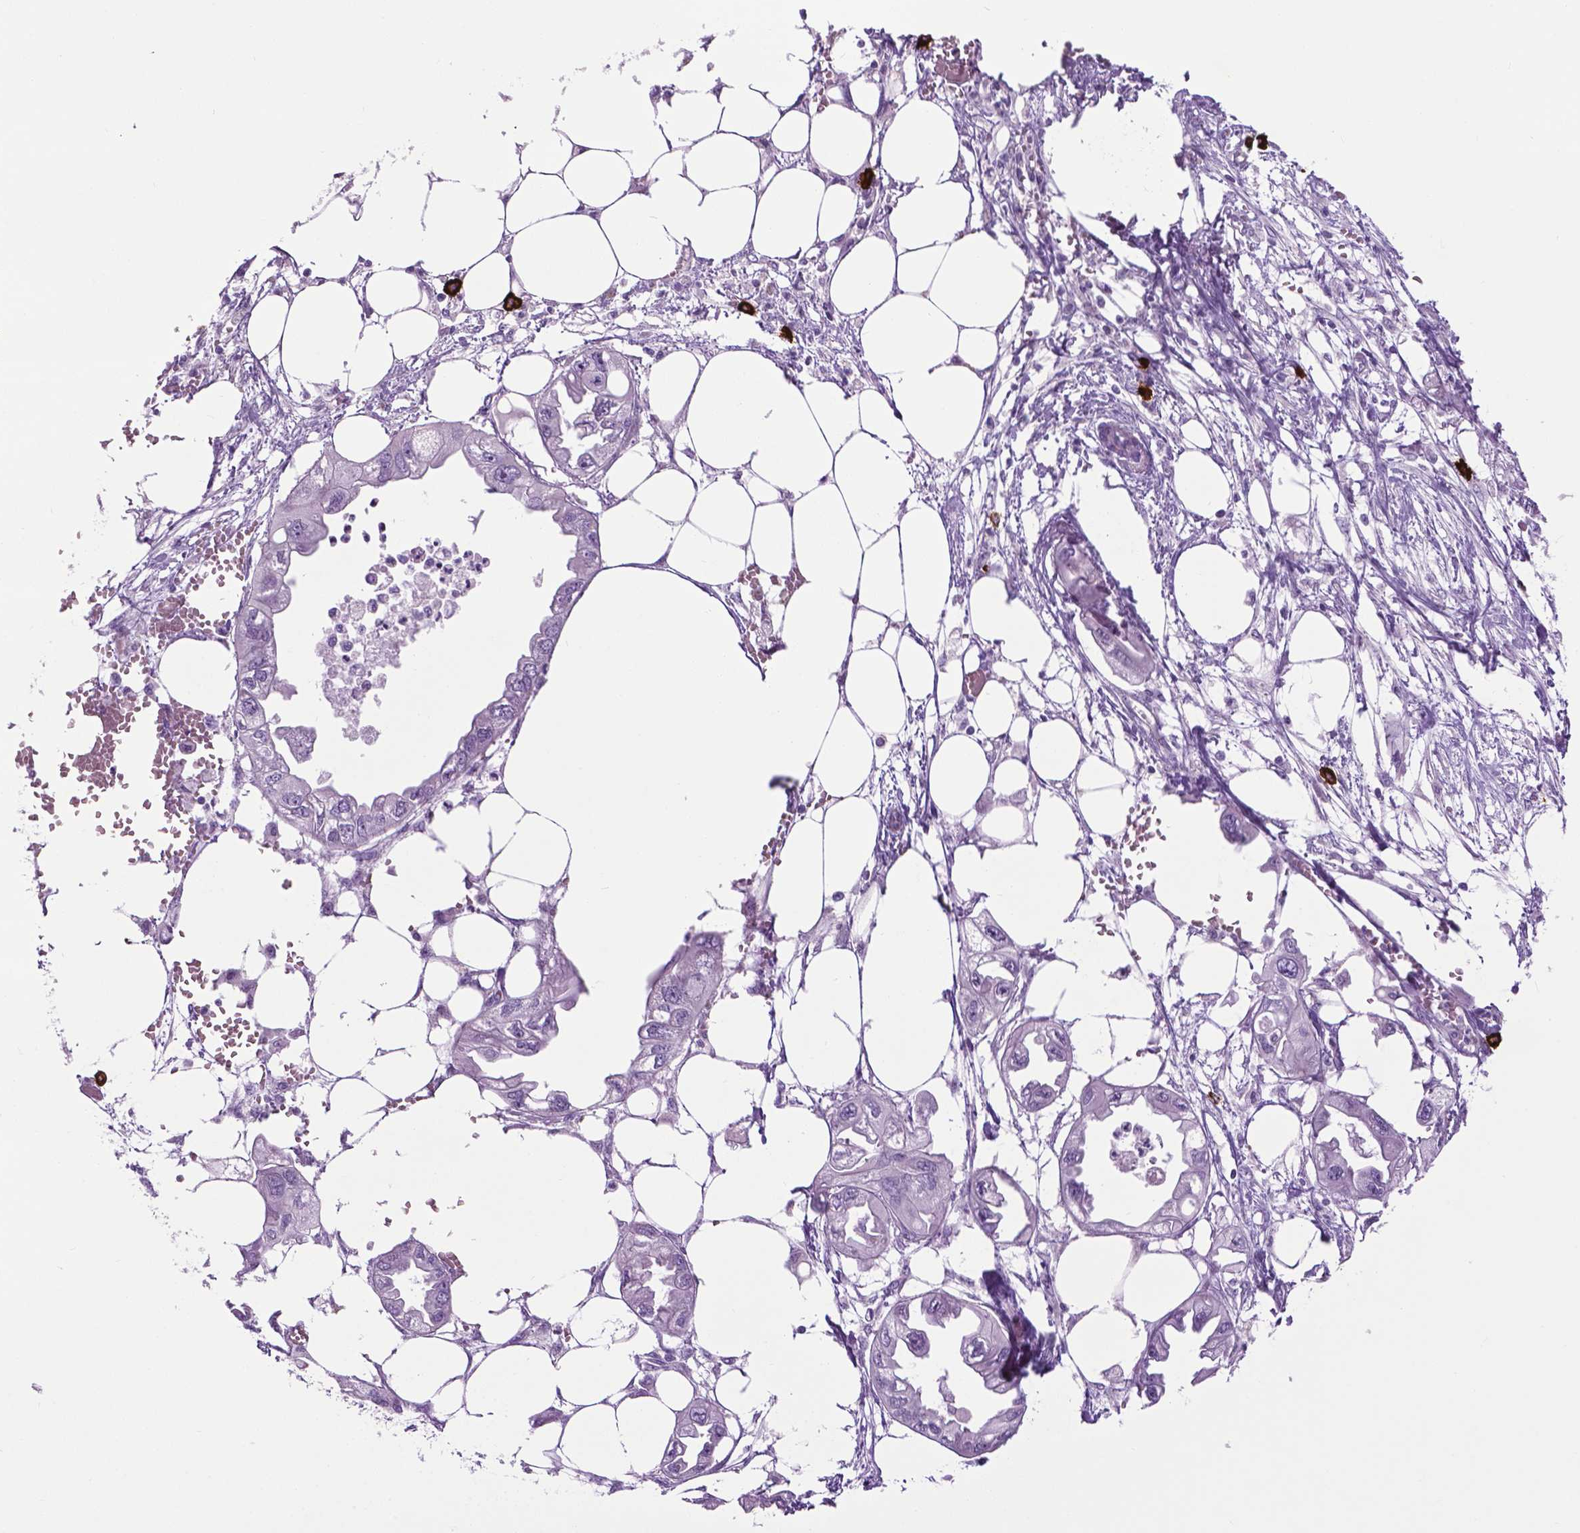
{"staining": {"intensity": "negative", "quantity": "none", "location": "none"}, "tissue": "endometrial cancer", "cell_type": "Tumor cells", "image_type": "cancer", "snomed": [{"axis": "morphology", "description": "Adenocarcinoma, NOS"}, {"axis": "morphology", "description": "Adenocarcinoma, metastatic, NOS"}, {"axis": "topography", "description": "Adipose tissue"}, {"axis": "topography", "description": "Endometrium"}], "caption": "The immunohistochemistry histopathology image has no significant expression in tumor cells of metastatic adenocarcinoma (endometrial) tissue.", "gene": "SPECC1L", "patient": {"sex": "female", "age": 67}}